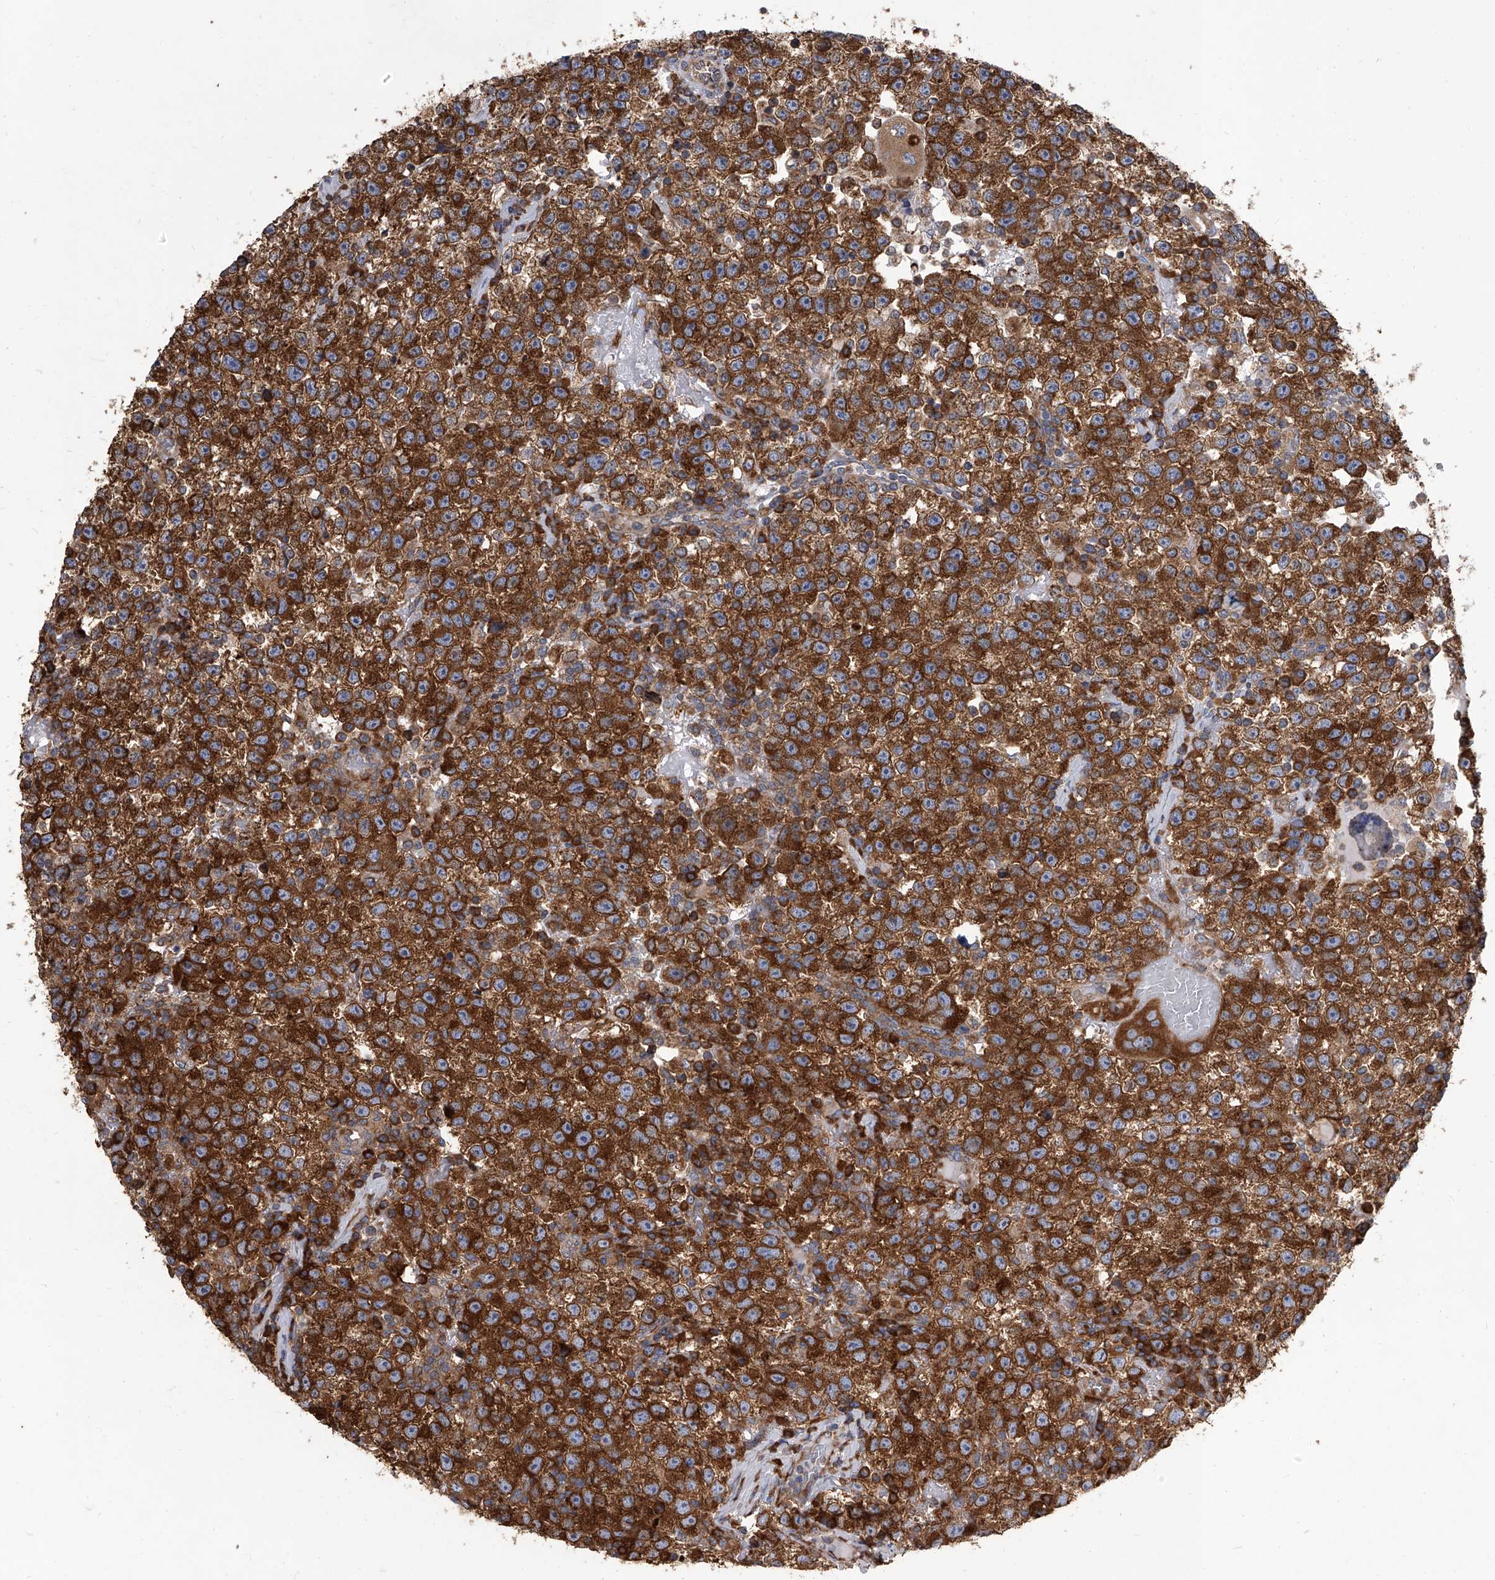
{"staining": {"intensity": "strong", "quantity": ">75%", "location": "cytoplasmic/membranous"}, "tissue": "testis cancer", "cell_type": "Tumor cells", "image_type": "cancer", "snomed": [{"axis": "morphology", "description": "Seminoma, NOS"}, {"axis": "topography", "description": "Testis"}], "caption": "This micrograph exhibits testis cancer (seminoma) stained with immunohistochemistry (IHC) to label a protein in brown. The cytoplasmic/membranous of tumor cells show strong positivity for the protein. Nuclei are counter-stained blue.", "gene": "EIF2S2", "patient": {"sex": "male", "age": 22}}